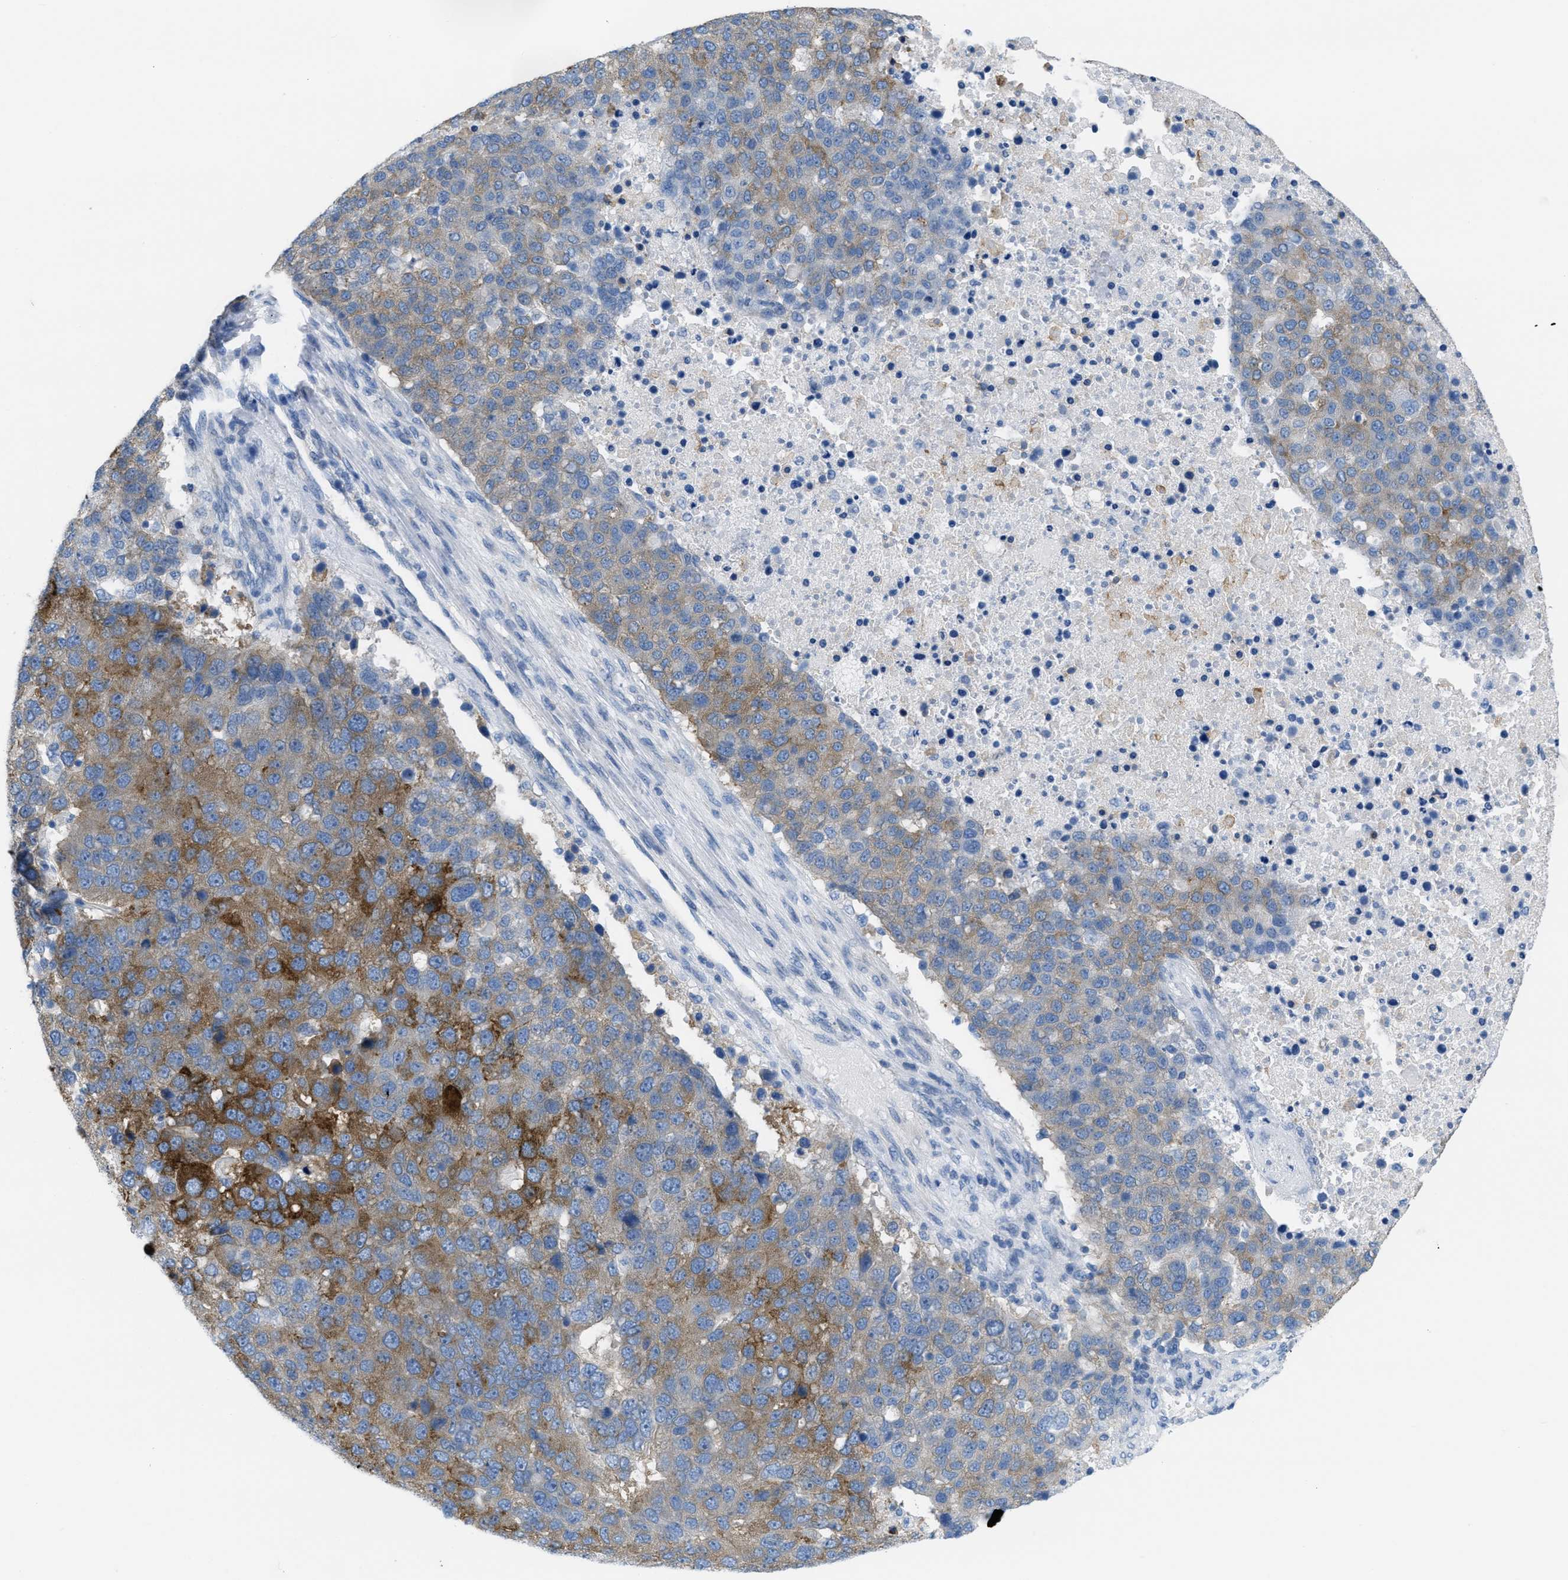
{"staining": {"intensity": "moderate", "quantity": "25%-75%", "location": "cytoplasmic/membranous"}, "tissue": "pancreatic cancer", "cell_type": "Tumor cells", "image_type": "cancer", "snomed": [{"axis": "morphology", "description": "Adenocarcinoma, NOS"}, {"axis": "topography", "description": "Pancreas"}], "caption": "A brown stain shows moderate cytoplasmic/membranous expression of a protein in pancreatic cancer (adenocarcinoma) tumor cells.", "gene": "ASGR1", "patient": {"sex": "female", "age": 61}}